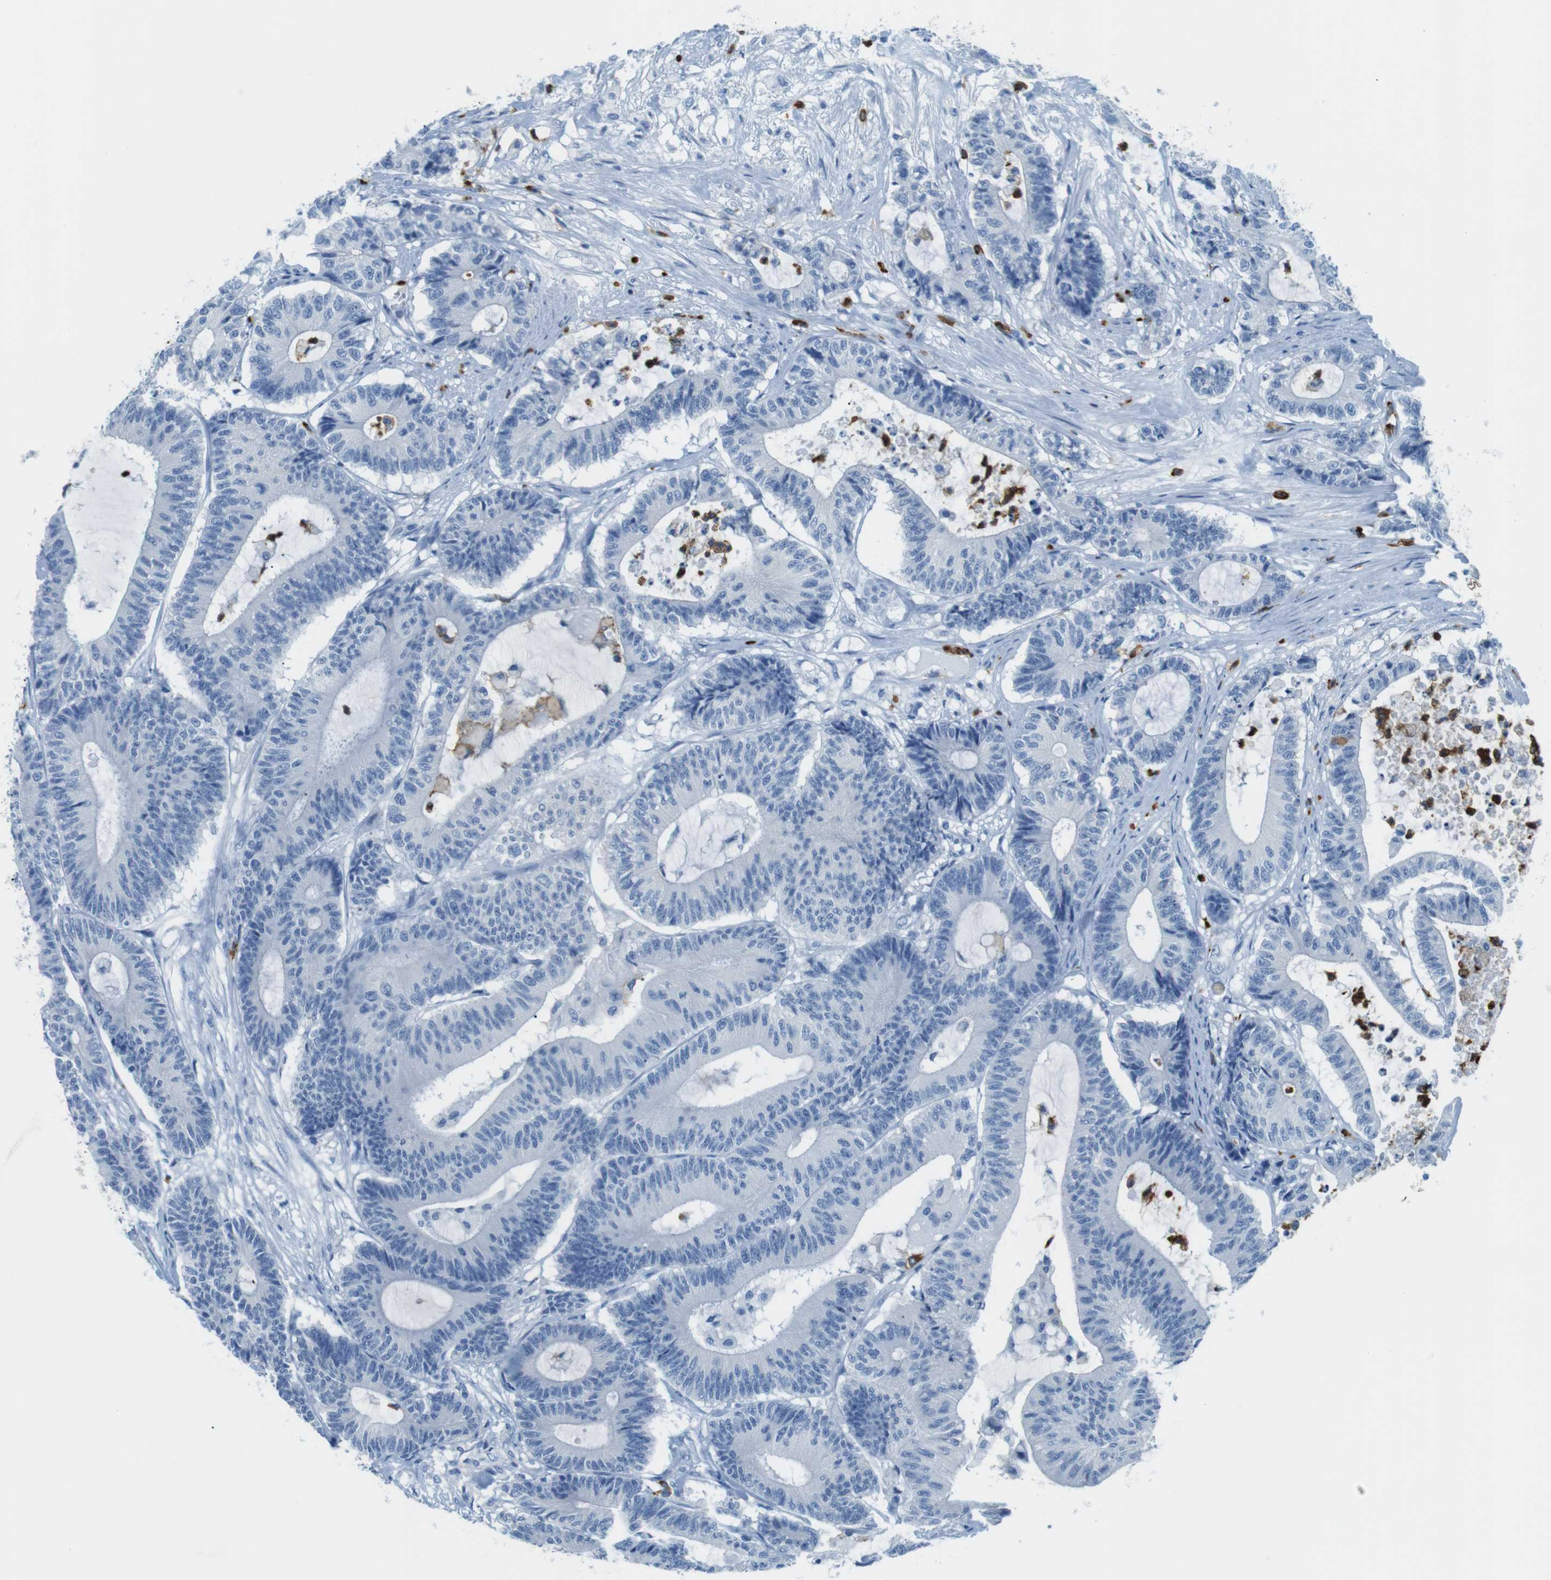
{"staining": {"intensity": "negative", "quantity": "none", "location": "none"}, "tissue": "colorectal cancer", "cell_type": "Tumor cells", "image_type": "cancer", "snomed": [{"axis": "morphology", "description": "Adenocarcinoma, NOS"}, {"axis": "topography", "description": "Colon"}], "caption": "There is no significant staining in tumor cells of adenocarcinoma (colorectal).", "gene": "MCEMP1", "patient": {"sex": "female", "age": 84}}